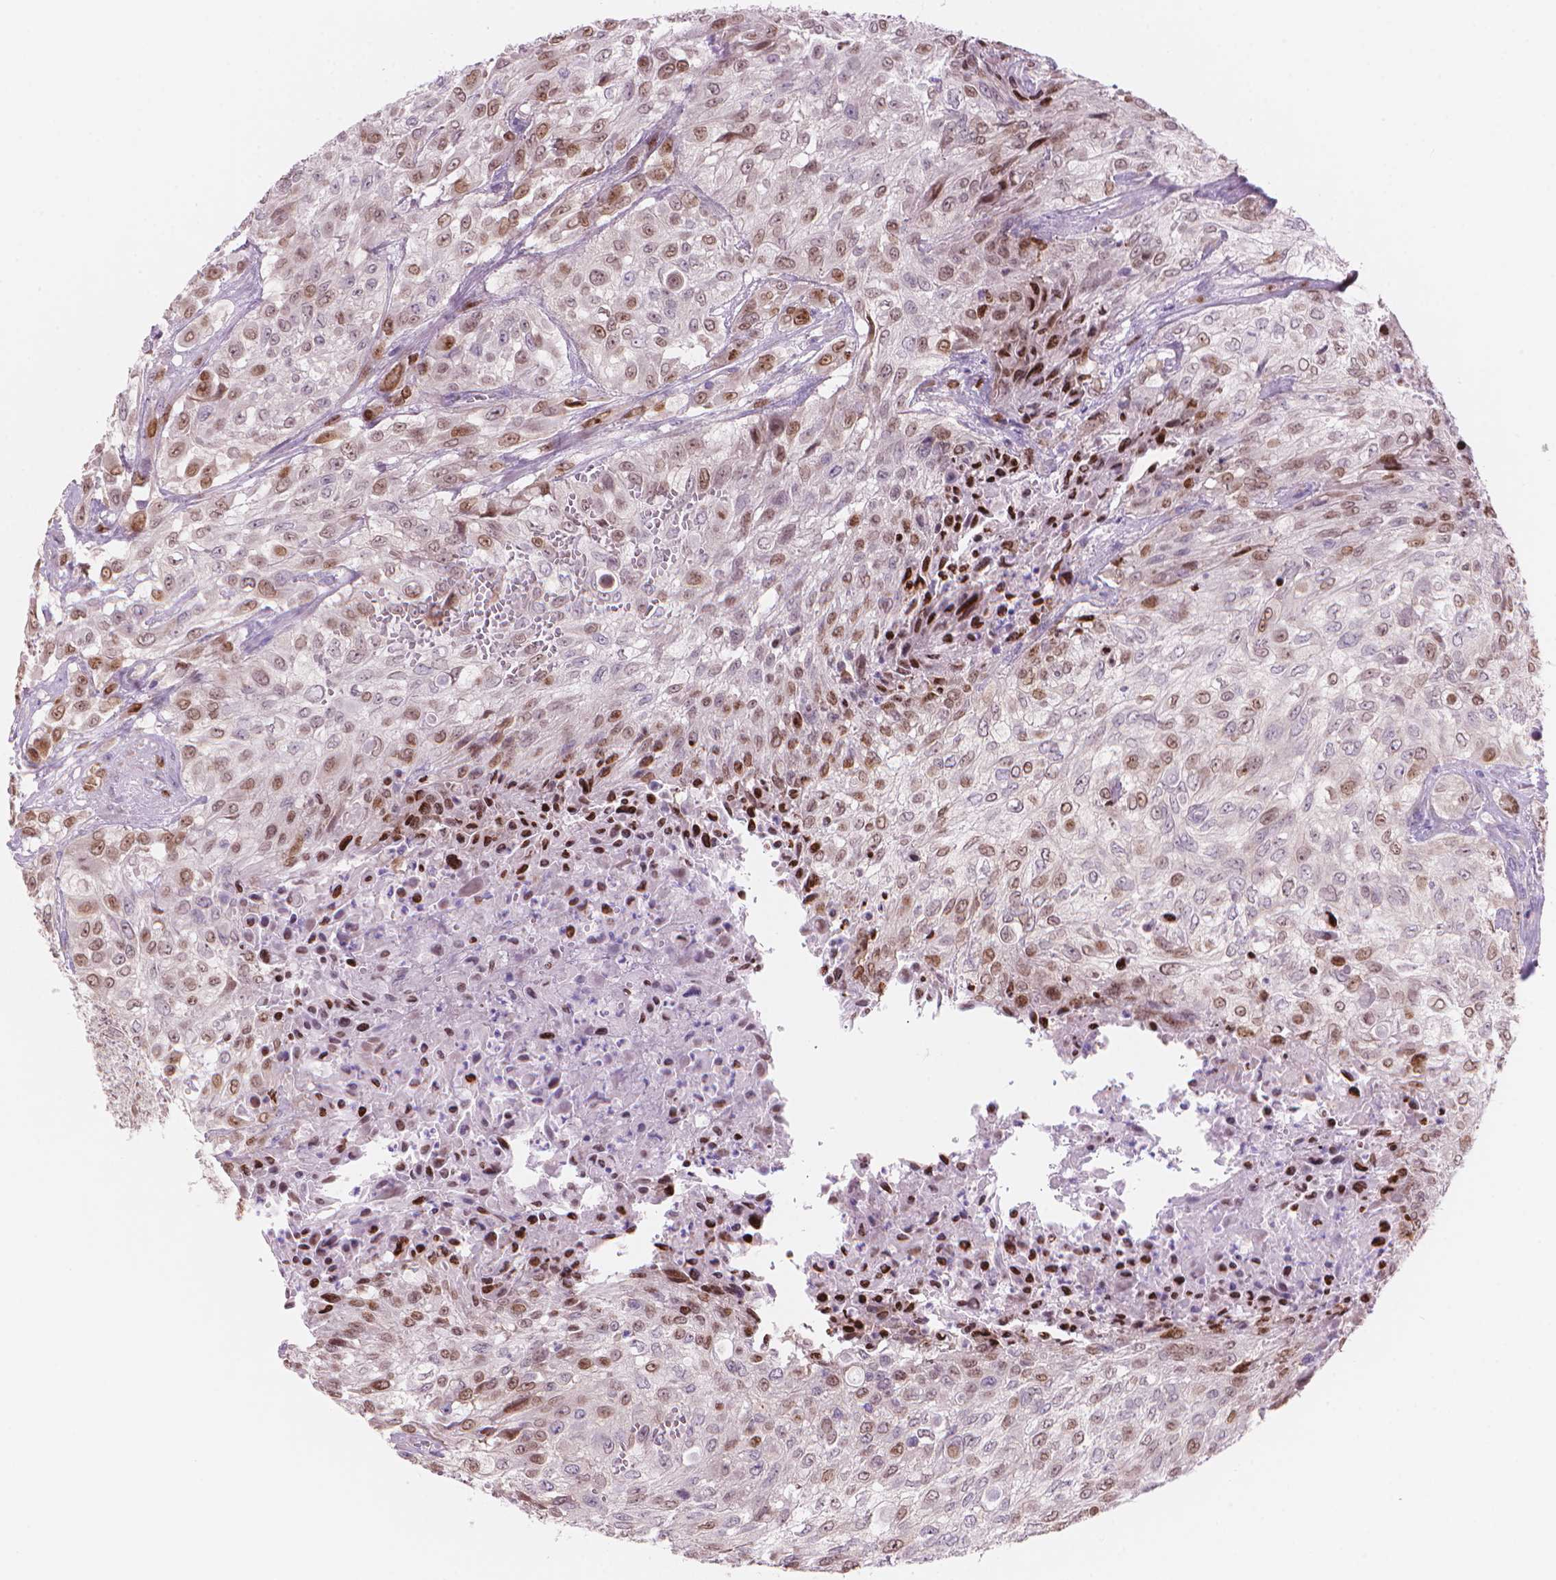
{"staining": {"intensity": "moderate", "quantity": "25%-75%", "location": "cytoplasmic/membranous"}, "tissue": "urothelial cancer", "cell_type": "Tumor cells", "image_type": "cancer", "snomed": [{"axis": "morphology", "description": "Urothelial carcinoma, High grade"}, {"axis": "topography", "description": "Urinary bladder"}], "caption": "High-grade urothelial carcinoma stained with DAB immunohistochemistry (IHC) demonstrates medium levels of moderate cytoplasmic/membranous expression in about 25%-75% of tumor cells.", "gene": "ENSG00000187186", "patient": {"sex": "male", "age": 57}}